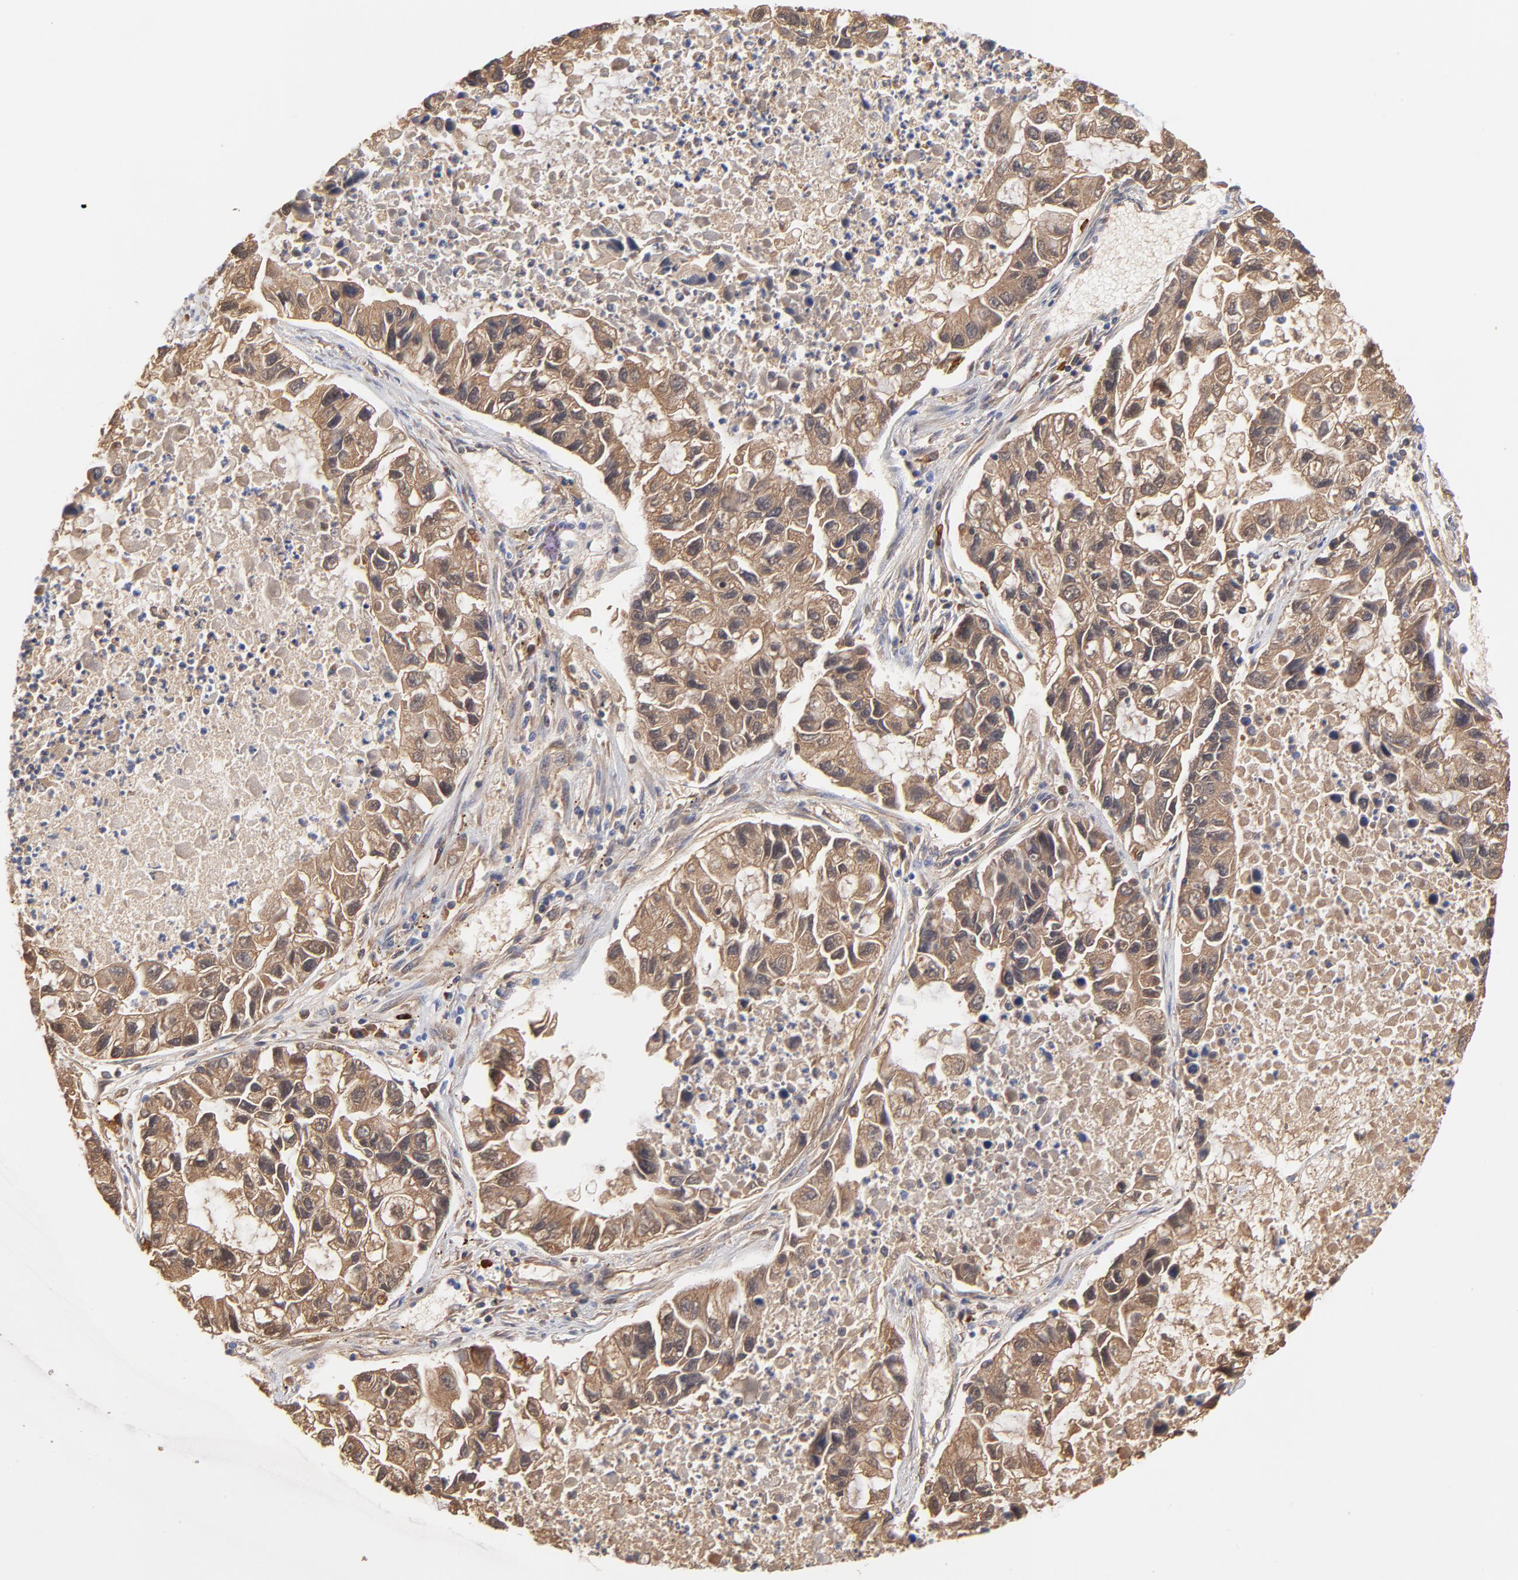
{"staining": {"intensity": "weak", "quantity": ">75%", "location": "cytoplasmic/membranous"}, "tissue": "lung cancer", "cell_type": "Tumor cells", "image_type": "cancer", "snomed": [{"axis": "morphology", "description": "Adenocarcinoma, NOS"}, {"axis": "topography", "description": "Lung"}], "caption": "A histopathology image of lung adenocarcinoma stained for a protein demonstrates weak cytoplasmic/membranous brown staining in tumor cells. The protein is shown in brown color, while the nuclei are stained blue.", "gene": "IGLV3-10", "patient": {"sex": "female", "age": 51}}